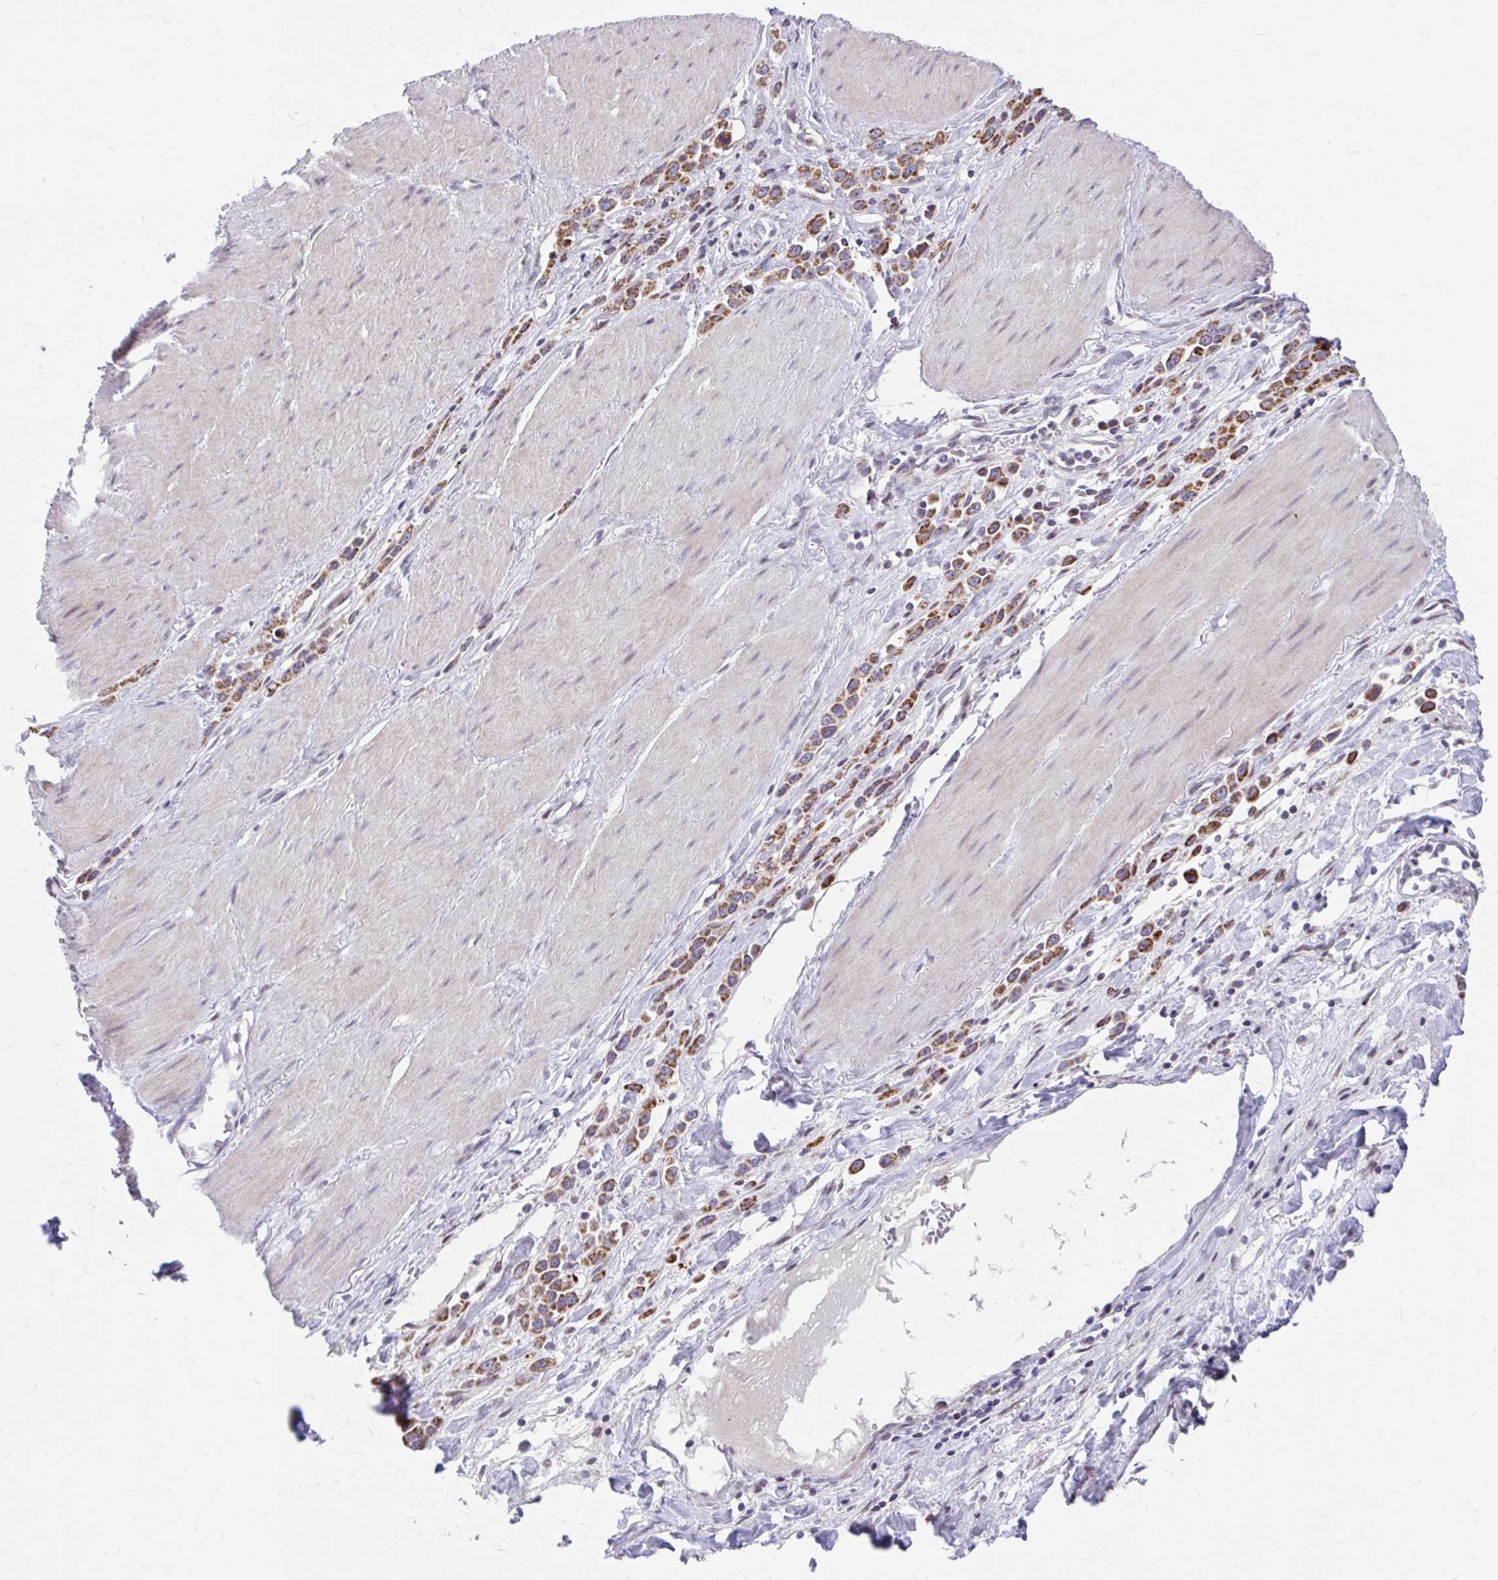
{"staining": {"intensity": "moderate", "quantity": ">75%", "location": "cytoplasmic/membranous"}, "tissue": "stomach cancer", "cell_type": "Tumor cells", "image_type": "cancer", "snomed": [{"axis": "morphology", "description": "Adenocarcinoma, NOS"}, {"axis": "topography", "description": "Stomach"}], "caption": "Stomach cancer (adenocarcinoma) stained with a brown dye reveals moderate cytoplasmic/membranous positive staining in approximately >75% of tumor cells.", "gene": "BEAN1", "patient": {"sex": "male", "age": 47}}